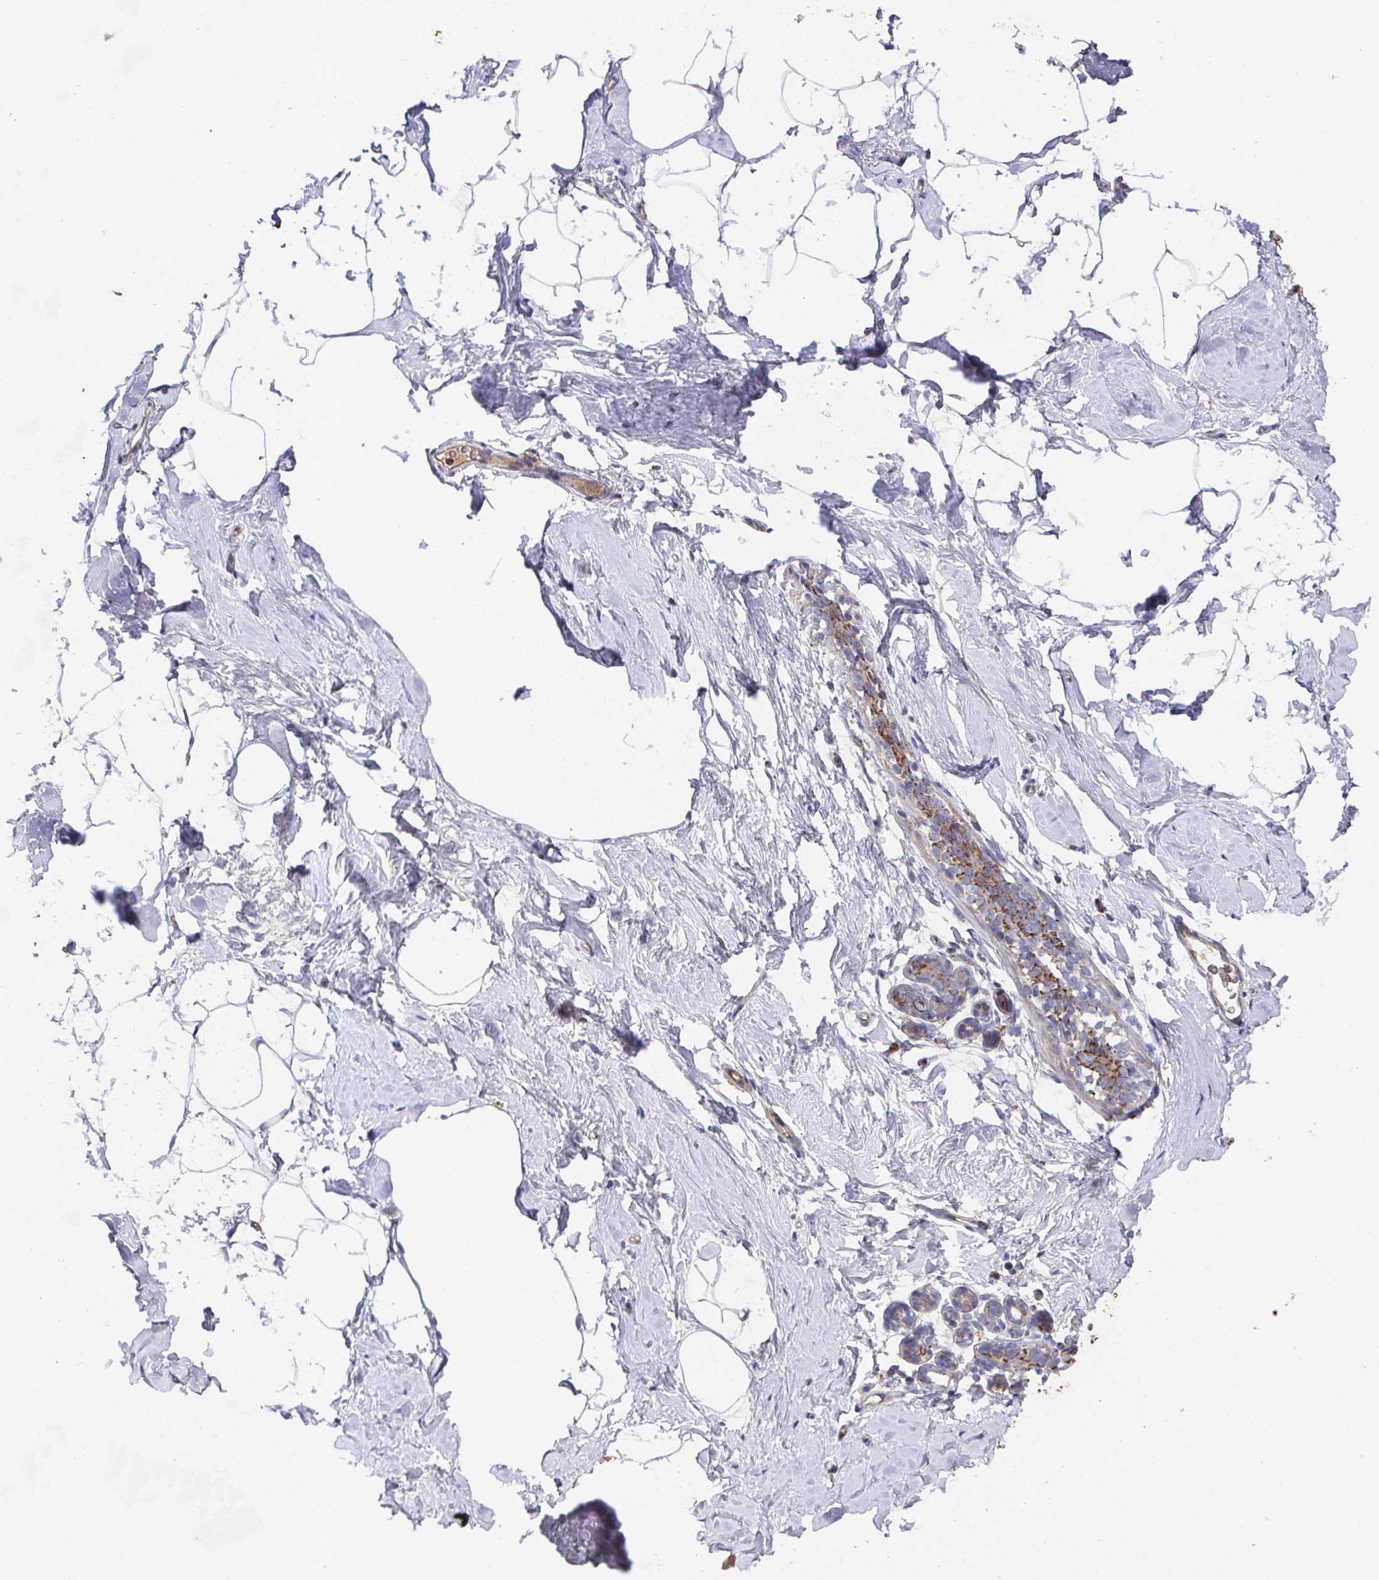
{"staining": {"intensity": "negative", "quantity": "none", "location": "none"}, "tissue": "breast", "cell_type": "Adipocytes", "image_type": "normal", "snomed": [{"axis": "morphology", "description": "Normal tissue, NOS"}, {"axis": "topography", "description": "Breast"}], "caption": "IHC of benign breast exhibits no positivity in adipocytes.", "gene": "MT", "patient": {"sex": "female", "age": 32}}